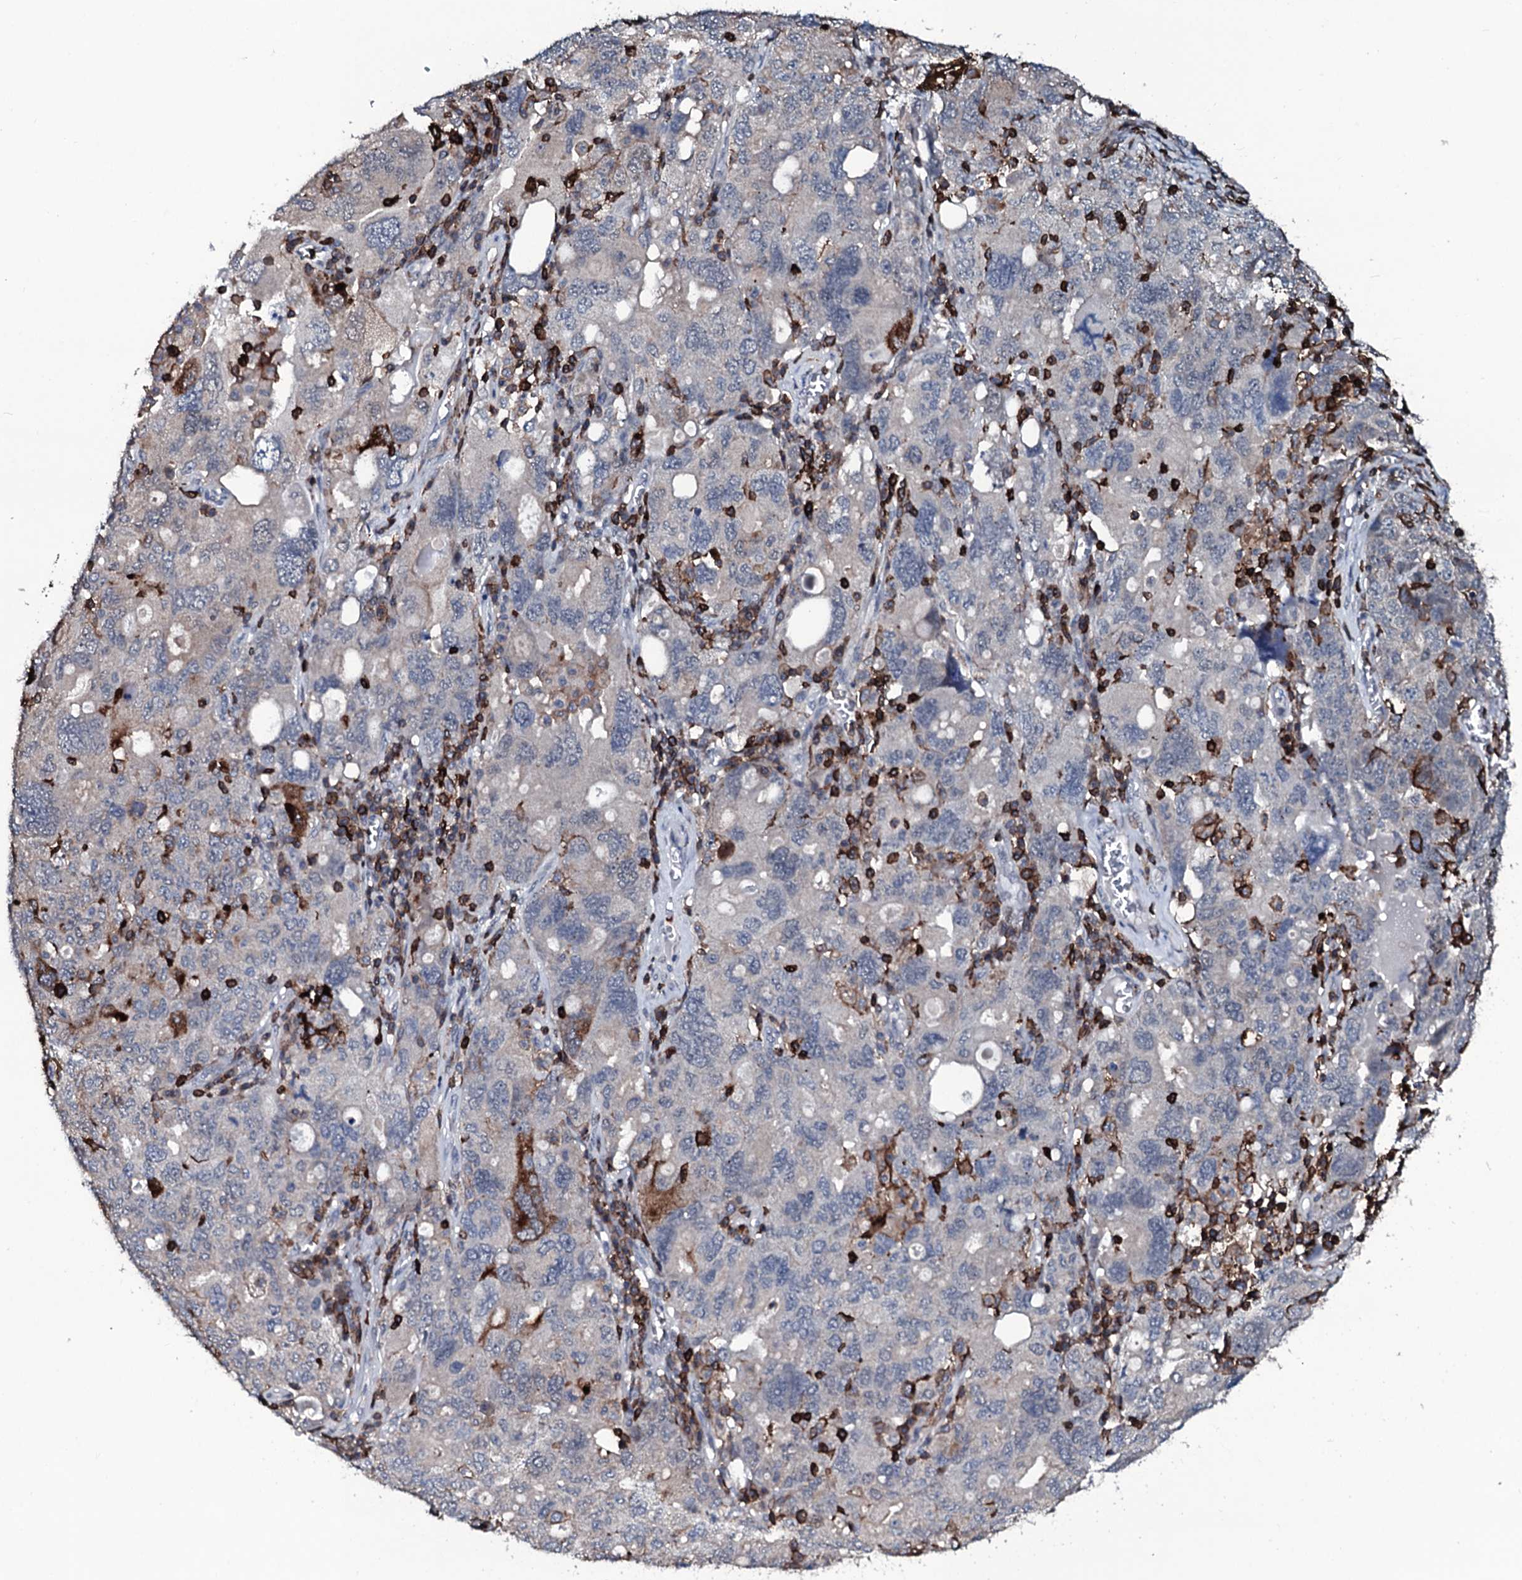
{"staining": {"intensity": "negative", "quantity": "none", "location": "none"}, "tissue": "ovarian cancer", "cell_type": "Tumor cells", "image_type": "cancer", "snomed": [{"axis": "morphology", "description": "Carcinoma, endometroid"}, {"axis": "topography", "description": "Ovary"}], "caption": "Immunohistochemical staining of endometroid carcinoma (ovarian) shows no significant staining in tumor cells.", "gene": "OGFOD2", "patient": {"sex": "female", "age": 62}}